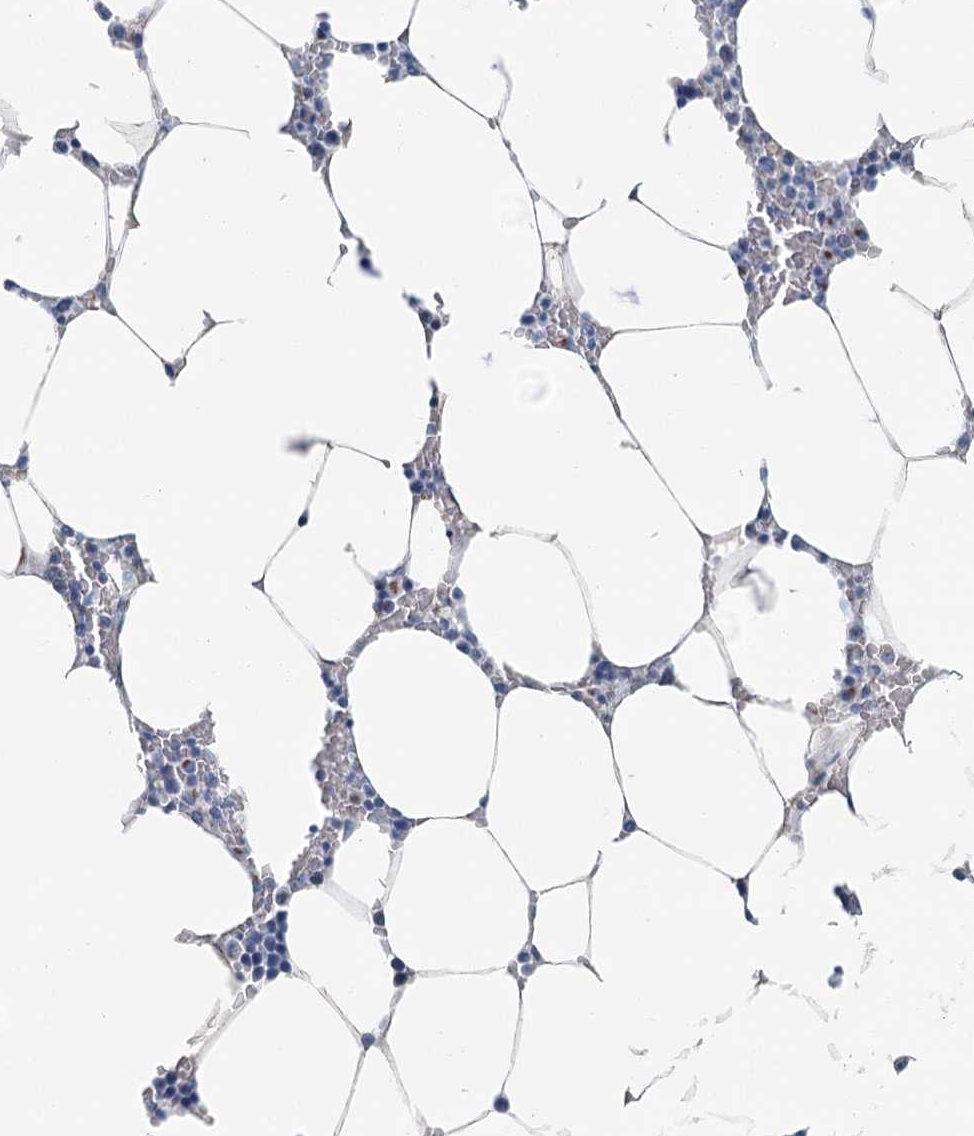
{"staining": {"intensity": "negative", "quantity": "none", "location": "none"}, "tissue": "bone marrow", "cell_type": "Hematopoietic cells", "image_type": "normal", "snomed": [{"axis": "morphology", "description": "Normal tissue, NOS"}, {"axis": "topography", "description": "Bone marrow"}], "caption": "Immunohistochemical staining of benign bone marrow demonstrates no significant staining in hematopoietic cells.", "gene": "ZNF527", "patient": {"sex": "male", "age": 70}}